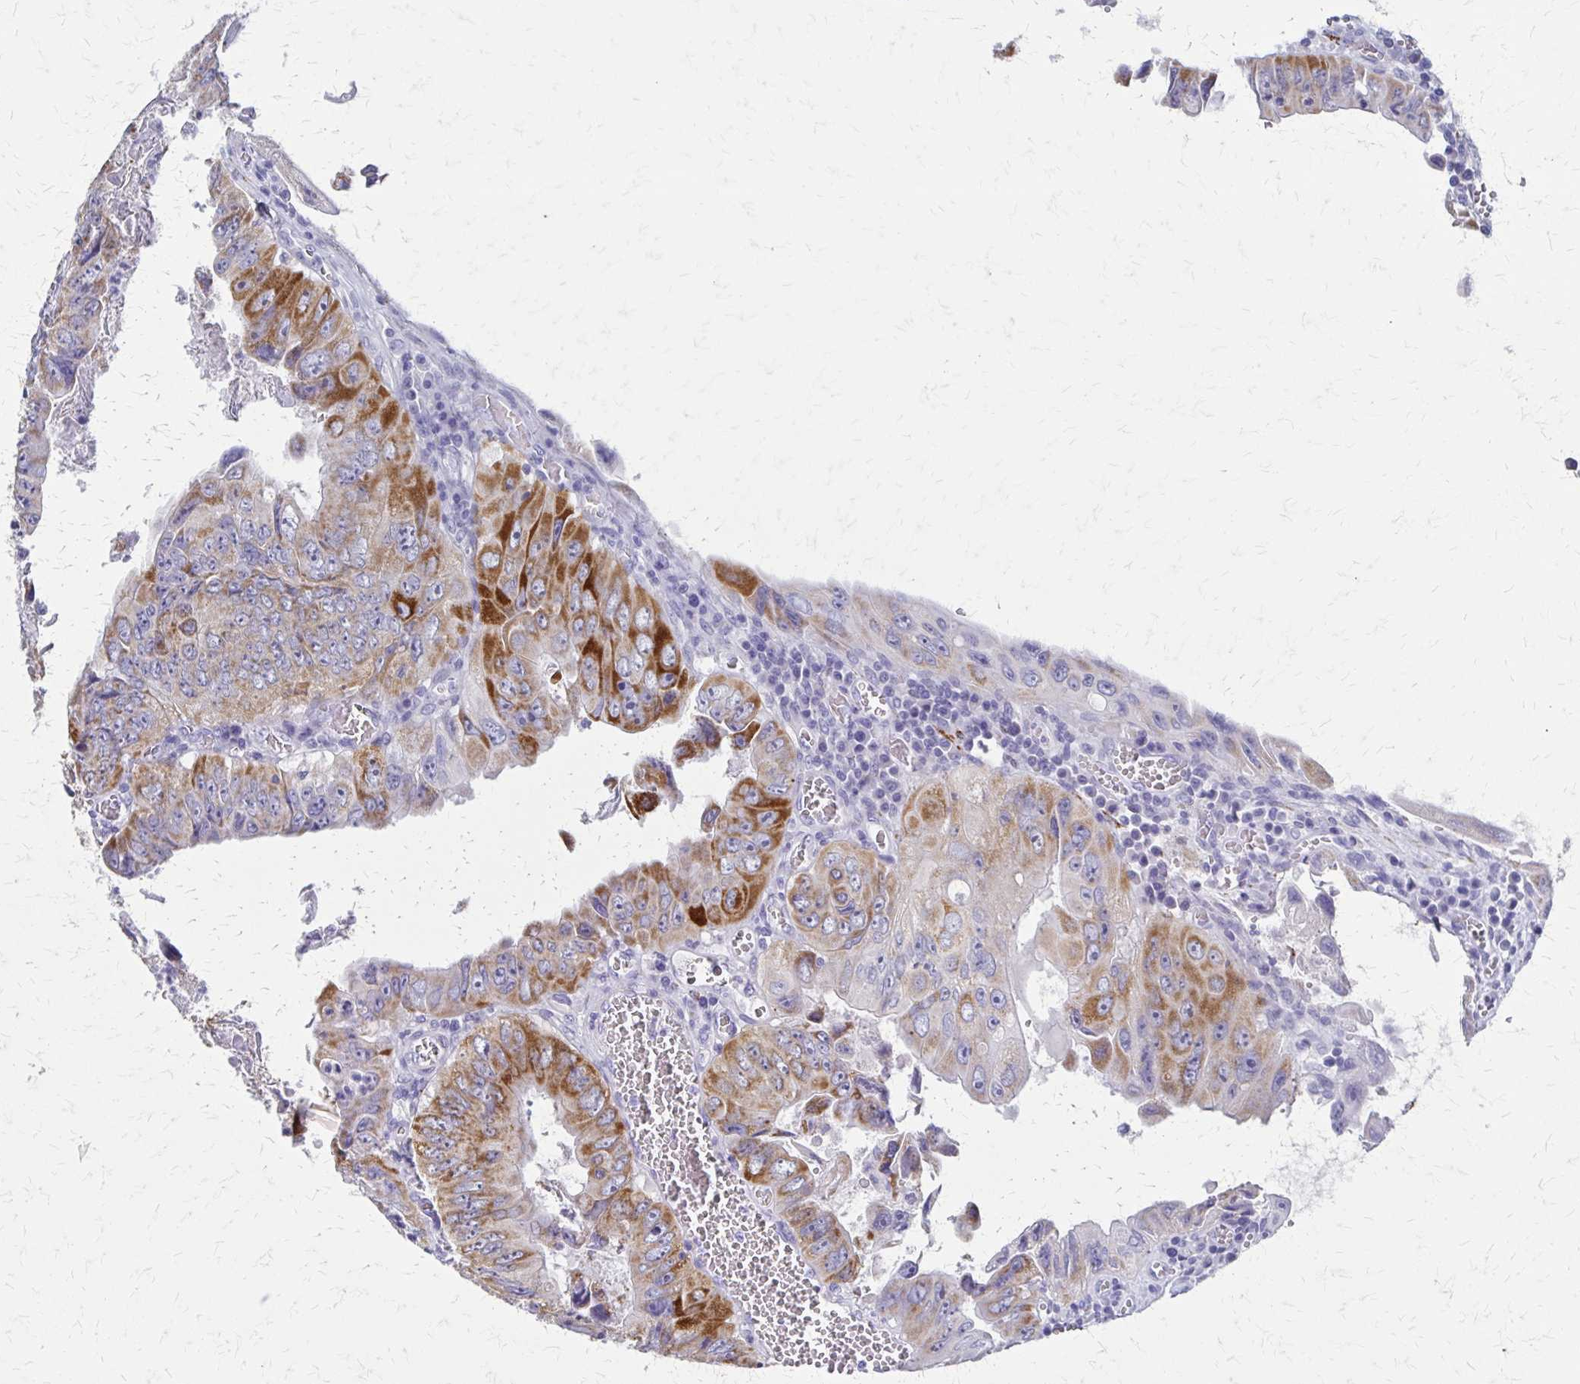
{"staining": {"intensity": "strong", "quantity": "25%-75%", "location": "cytoplasmic/membranous"}, "tissue": "colorectal cancer", "cell_type": "Tumor cells", "image_type": "cancer", "snomed": [{"axis": "morphology", "description": "Adenocarcinoma, NOS"}, {"axis": "topography", "description": "Colon"}], "caption": "IHC photomicrograph of colorectal cancer stained for a protein (brown), which reveals high levels of strong cytoplasmic/membranous expression in about 25%-75% of tumor cells.", "gene": "ZSCAN5B", "patient": {"sex": "female", "age": 84}}